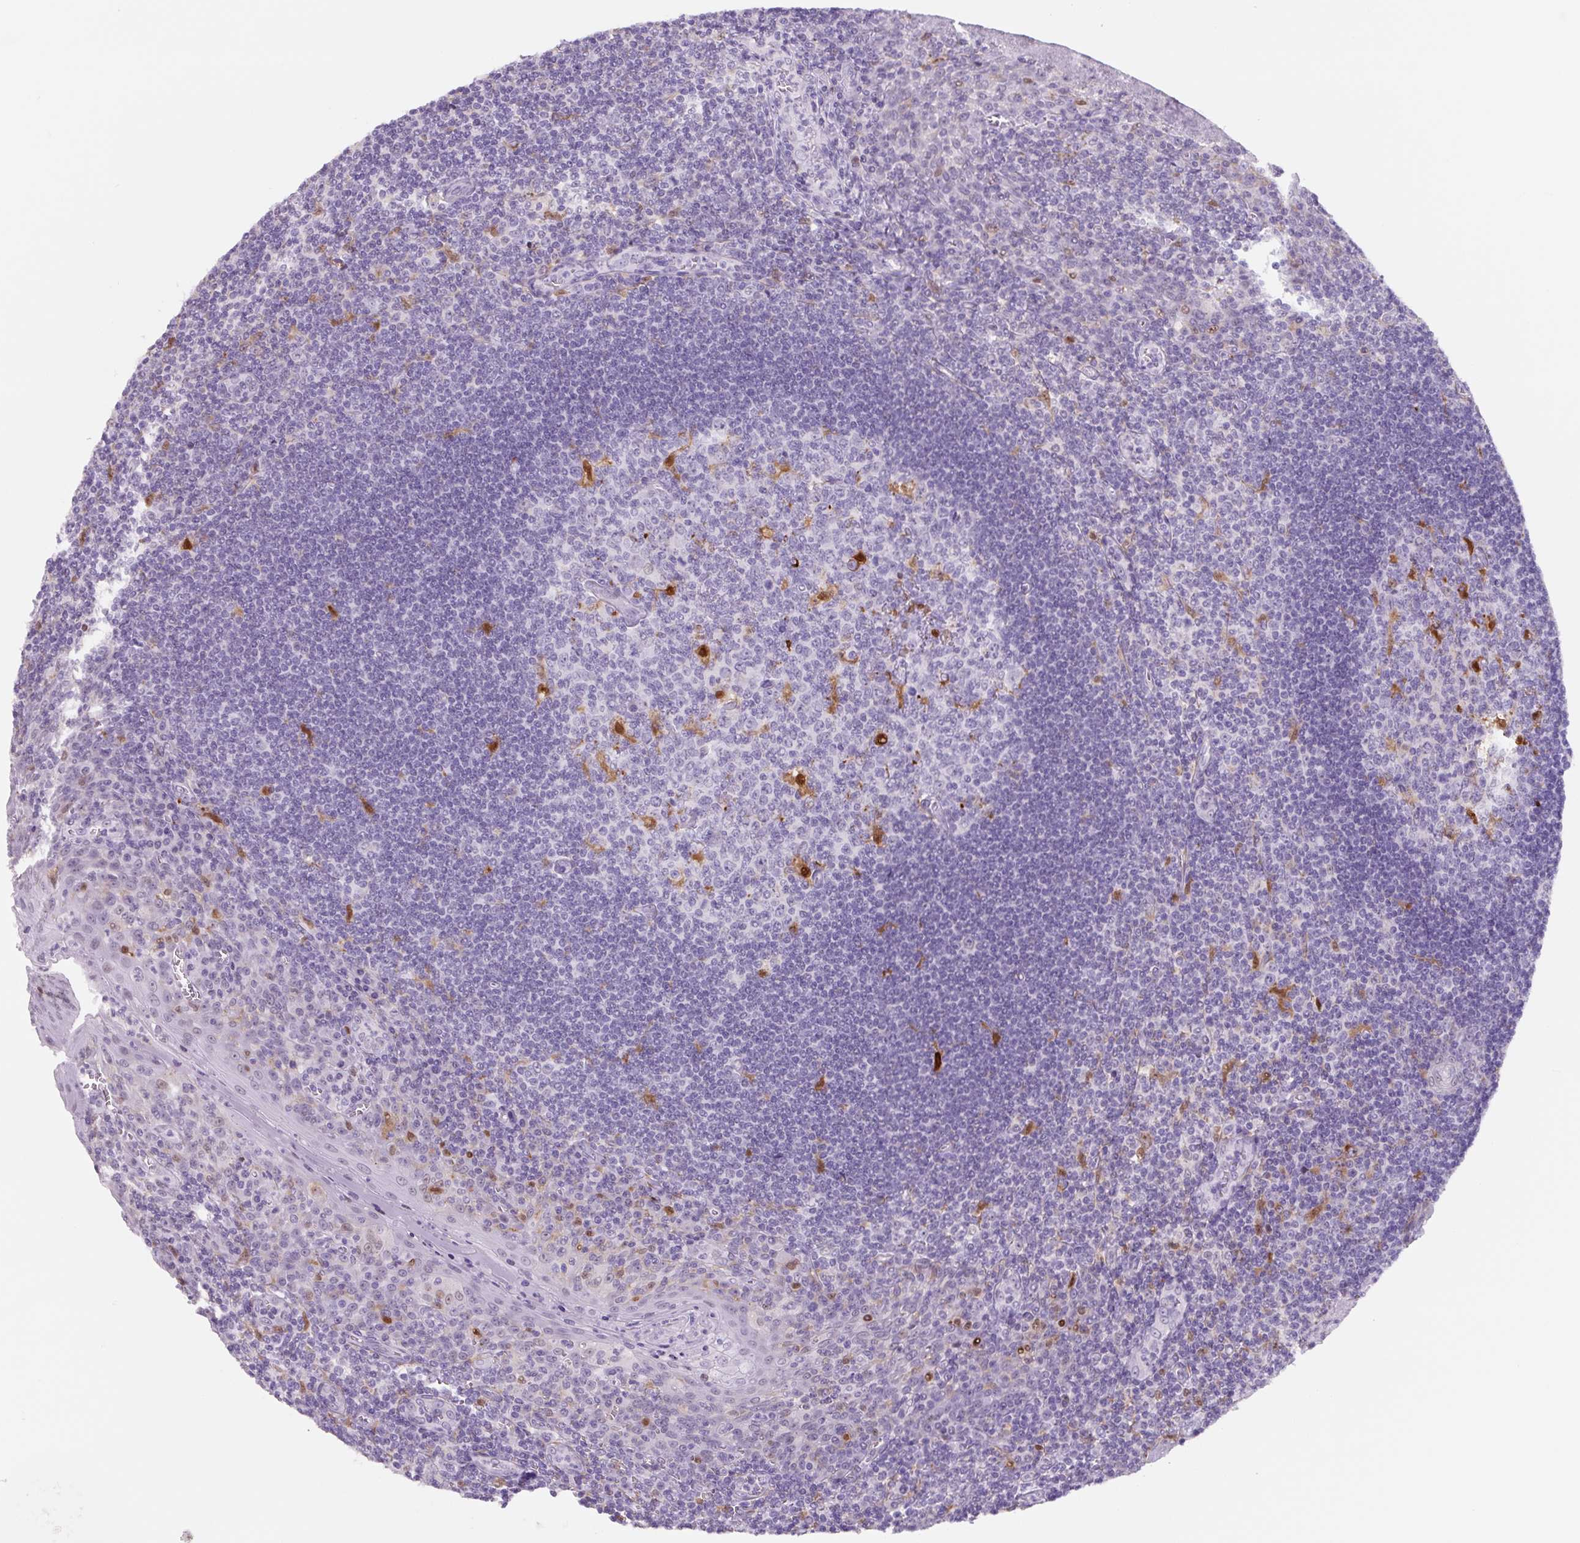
{"staining": {"intensity": "strong", "quantity": "<25%", "location": "cytoplasmic/membranous,nuclear"}, "tissue": "tonsil", "cell_type": "Germinal center cells", "image_type": "normal", "snomed": [{"axis": "morphology", "description": "Normal tissue, NOS"}, {"axis": "topography", "description": "Tonsil"}], "caption": "Protein expression analysis of unremarkable human tonsil reveals strong cytoplasmic/membranous,nuclear staining in approximately <25% of germinal center cells. Using DAB (3,3'-diaminobenzidine) (brown) and hematoxylin (blue) stains, captured at high magnification using brightfield microscopy.", "gene": "TNFRSF8", "patient": {"sex": "male", "age": 27}}